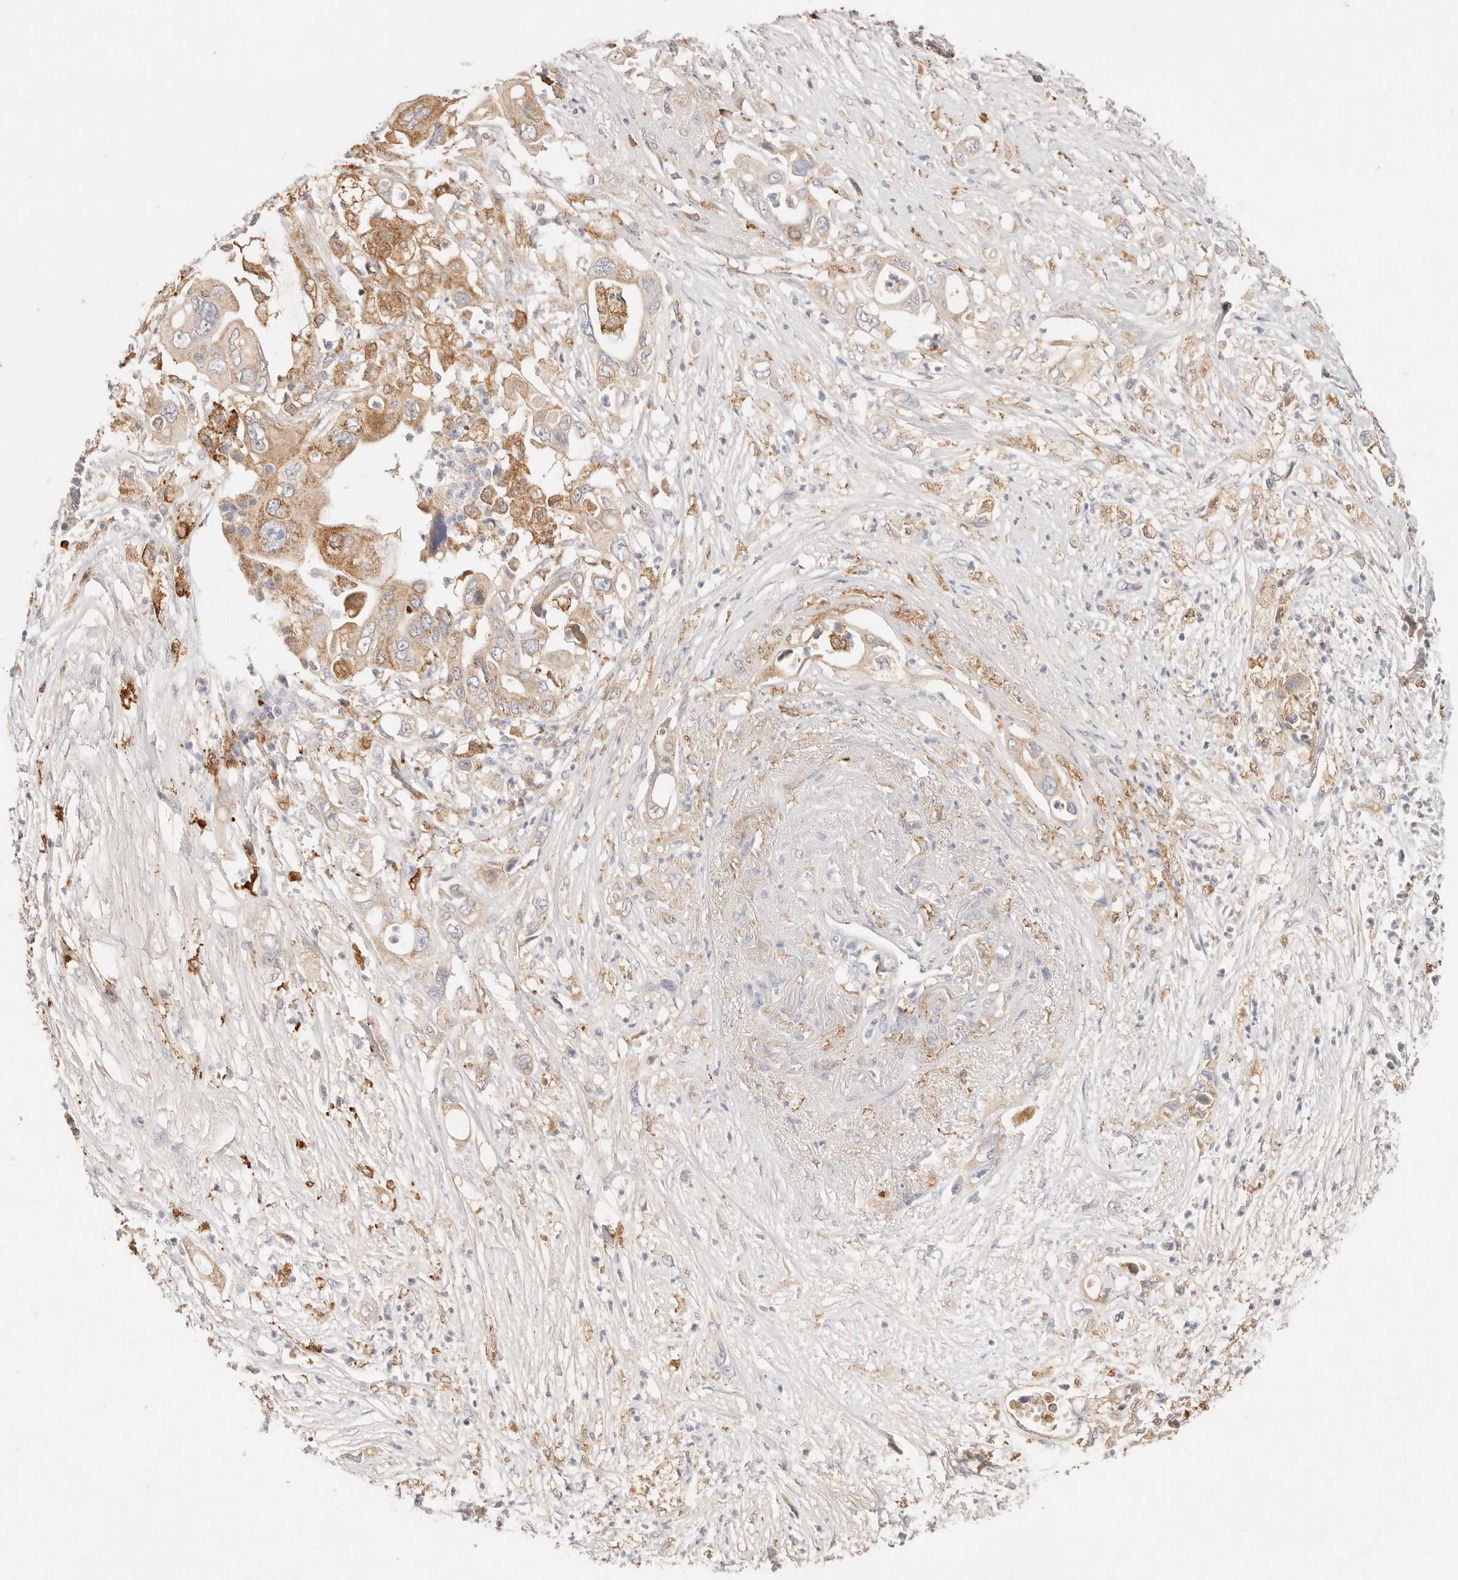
{"staining": {"intensity": "moderate", "quantity": ">75%", "location": "cytoplasmic/membranous"}, "tissue": "pancreatic cancer", "cell_type": "Tumor cells", "image_type": "cancer", "snomed": [{"axis": "morphology", "description": "Adenocarcinoma, NOS"}, {"axis": "topography", "description": "Pancreas"}], "caption": "Tumor cells reveal medium levels of moderate cytoplasmic/membranous expression in approximately >75% of cells in human pancreatic cancer.", "gene": "HK2", "patient": {"sex": "male", "age": 66}}